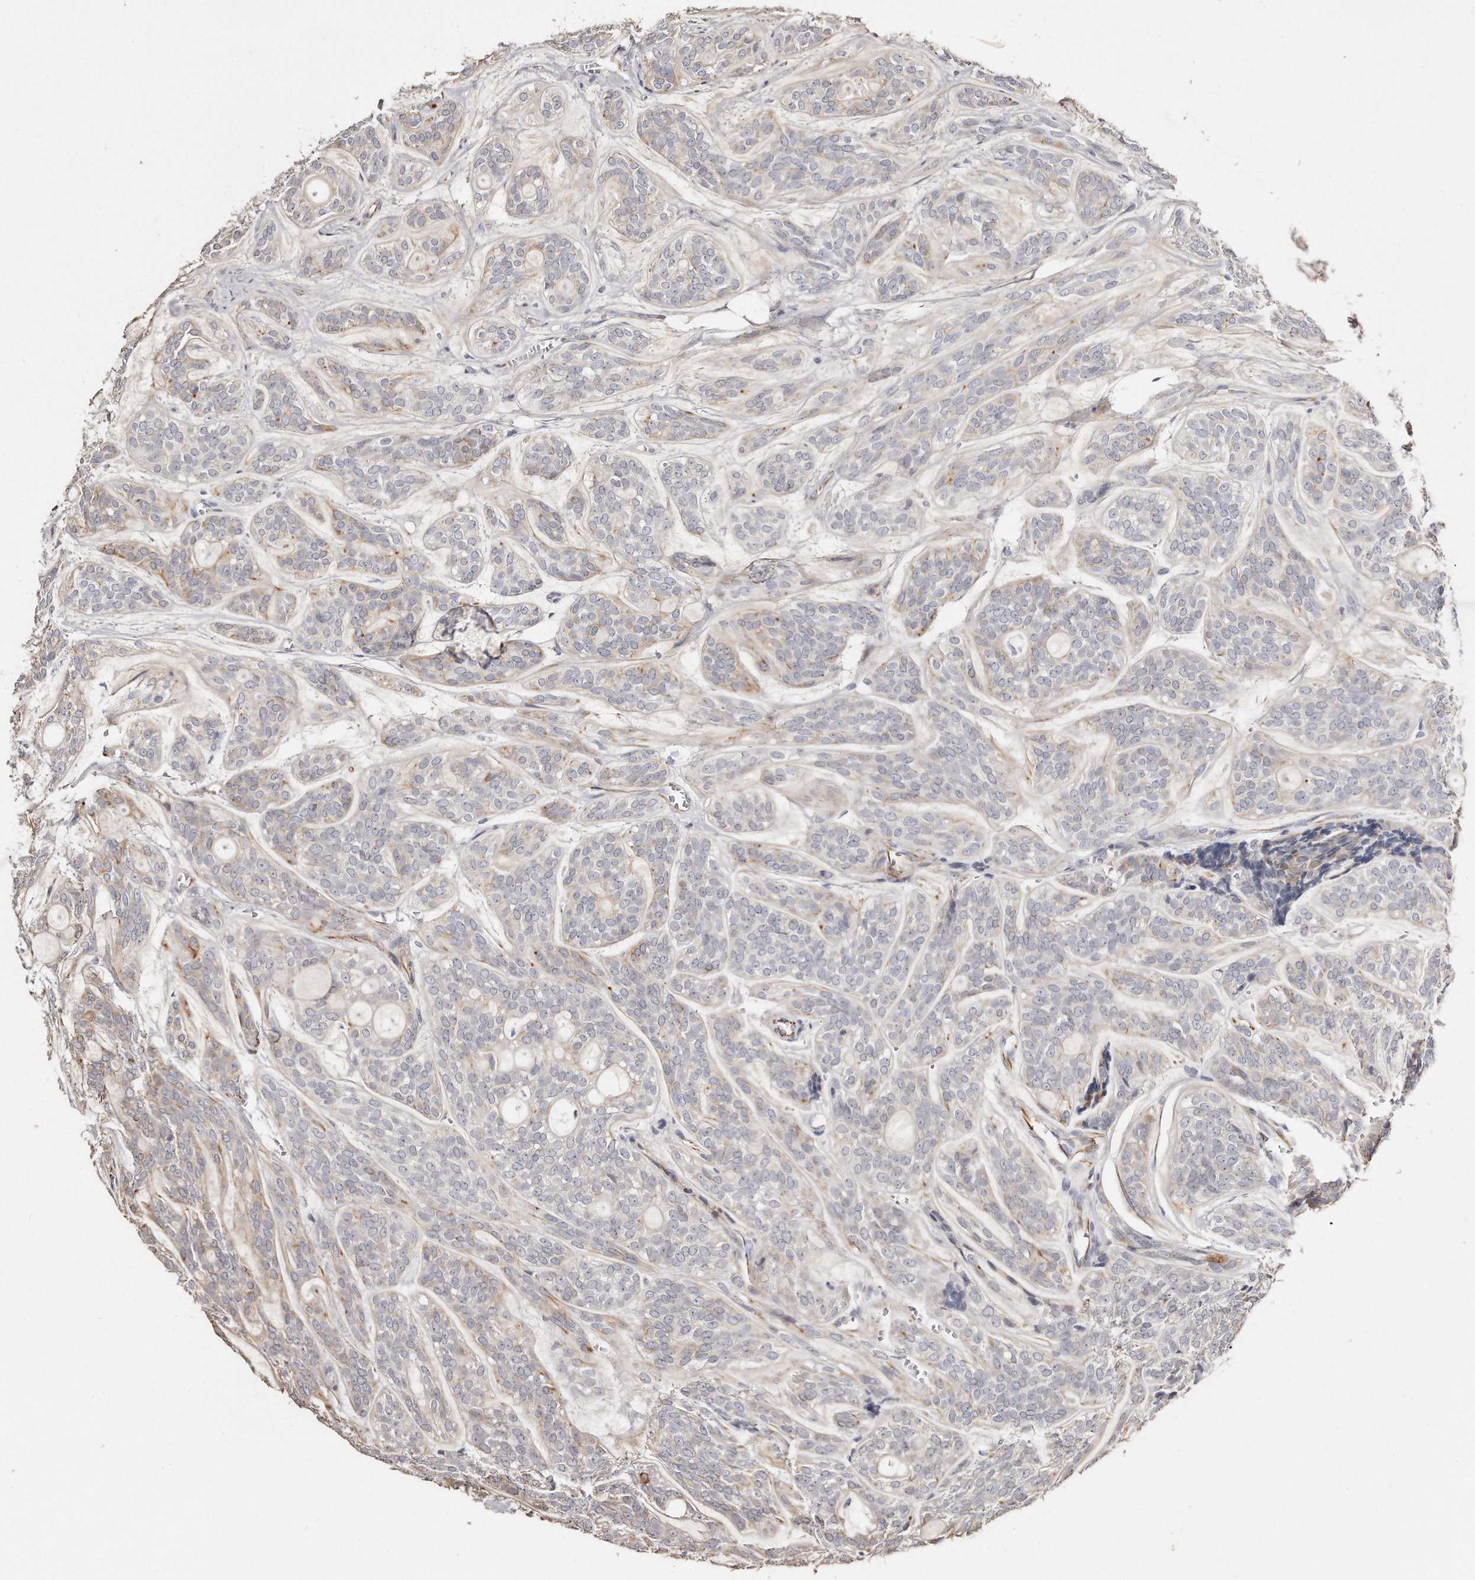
{"staining": {"intensity": "weak", "quantity": "<25%", "location": "cytoplasmic/membranous"}, "tissue": "head and neck cancer", "cell_type": "Tumor cells", "image_type": "cancer", "snomed": [{"axis": "morphology", "description": "Adenocarcinoma, NOS"}, {"axis": "topography", "description": "Head-Neck"}], "caption": "Immunohistochemistry (IHC) micrograph of neoplastic tissue: head and neck cancer stained with DAB (3,3'-diaminobenzidine) displays no significant protein expression in tumor cells.", "gene": "ZYG11A", "patient": {"sex": "male", "age": 66}}